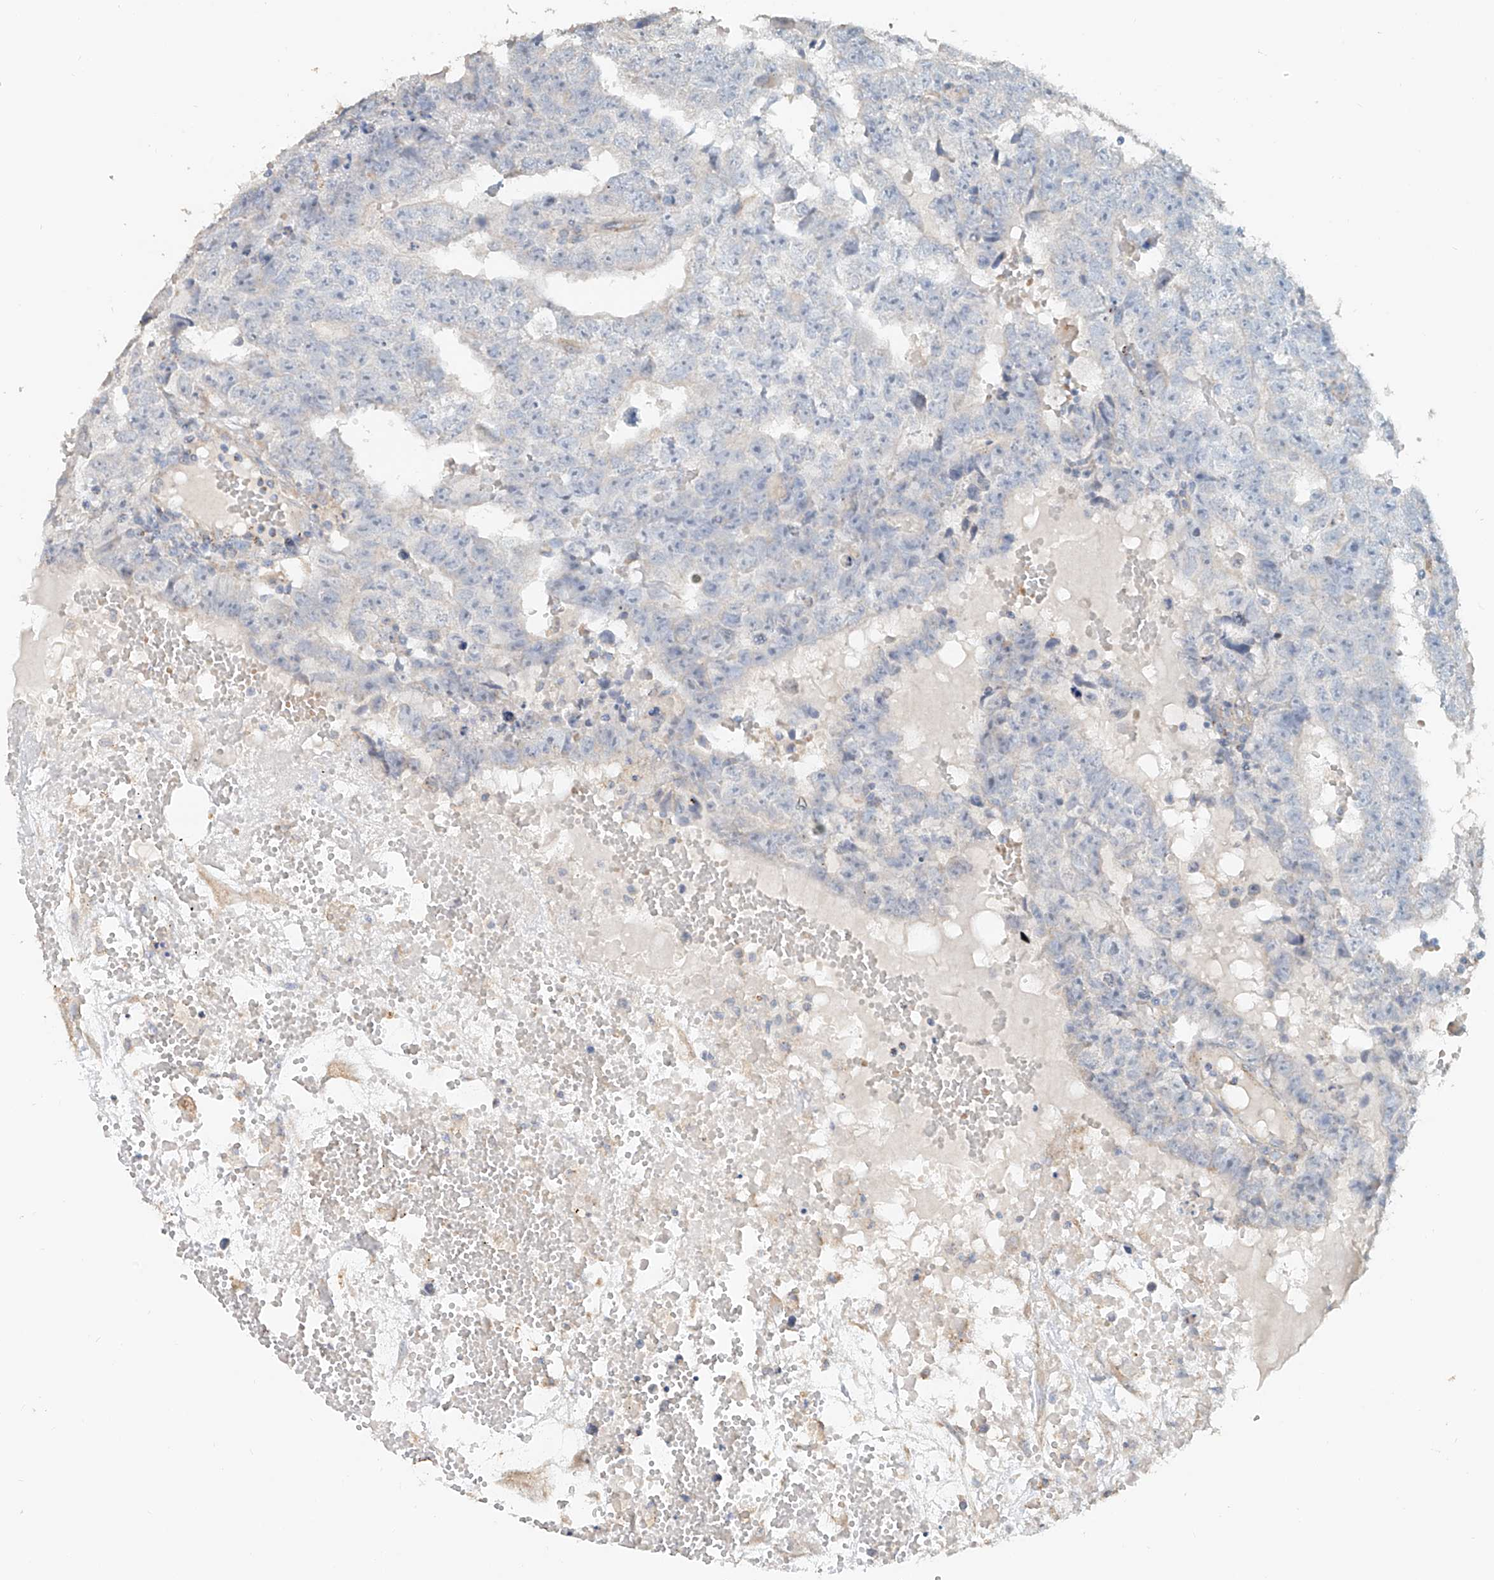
{"staining": {"intensity": "negative", "quantity": "none", "location": "none"}, "tissue": "testis cancer", "cell_type": "Tumor cells", "image_type": "cancer", "snomed": [{"axis": "morphology", "description": "Carcinoma, Embryonal, NOS"}, {"axis": "topography", "description": "Testis"}], "caption": "DAB (3,3'-diaminobenzidine) immunohistochemical staining of testis cancer displays no significant staining in tumor cells.", "gene": "TRIM47", "patient": {"sex": "male", "age": 25}}